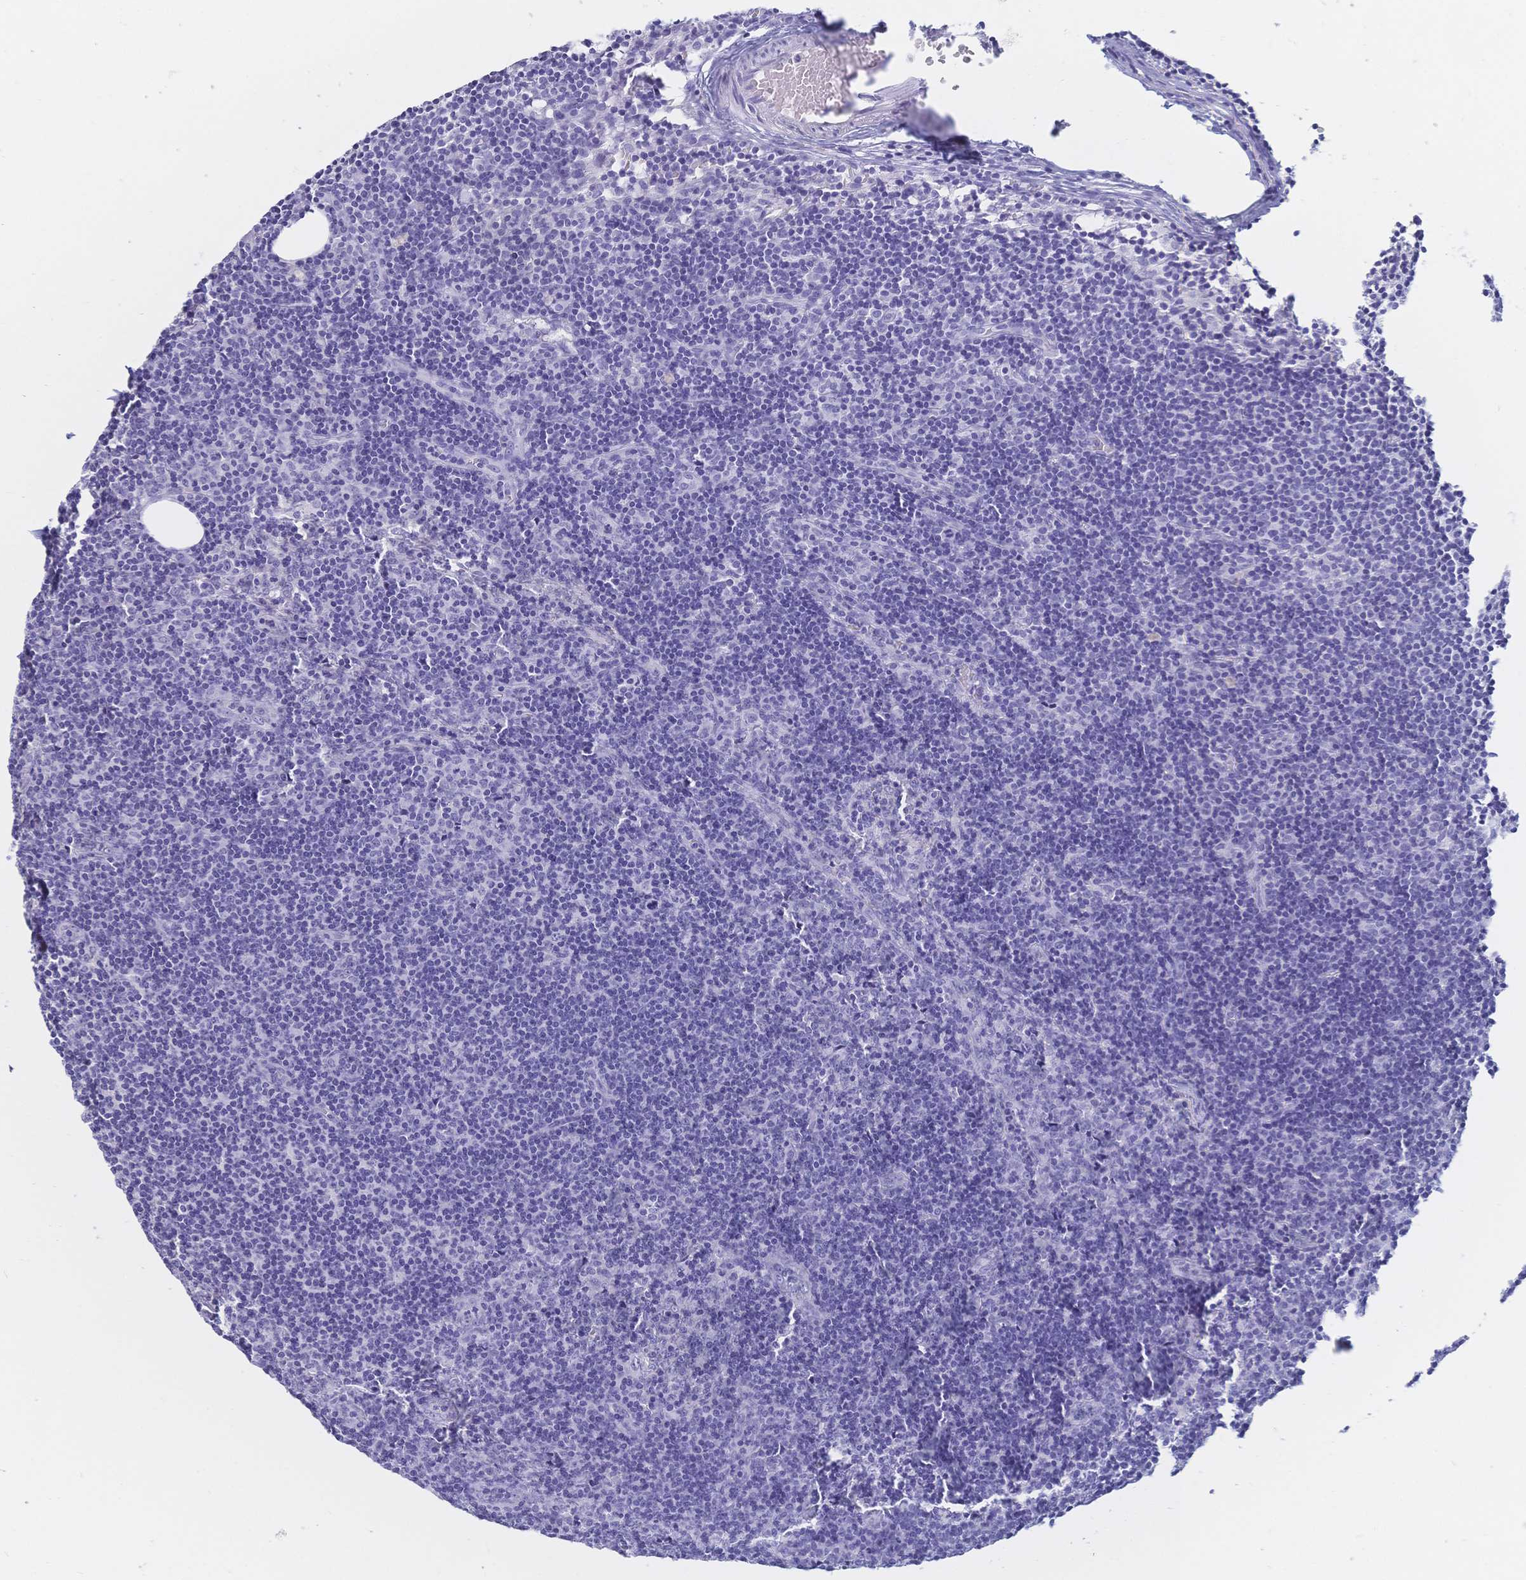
{"staining": {"intensity": "negative", "quantity": "none", "location": "none"}, "tissue": "lymph node", "cell_type": "Germinal center cells", "image_type": "normal", "snomed": [{"axis": "morphology", "description": "Normal tissue, NOS"}, {"axis": "topography", "description": "Lymph node"}], "caption": "Immunohistochemistry (IHC) image of normal lymph node stained for a protein (brown), which displays no positivity in germinal center cells.", "gene": "MEP1B", "patient": {"sex": "female", "age": 41}}